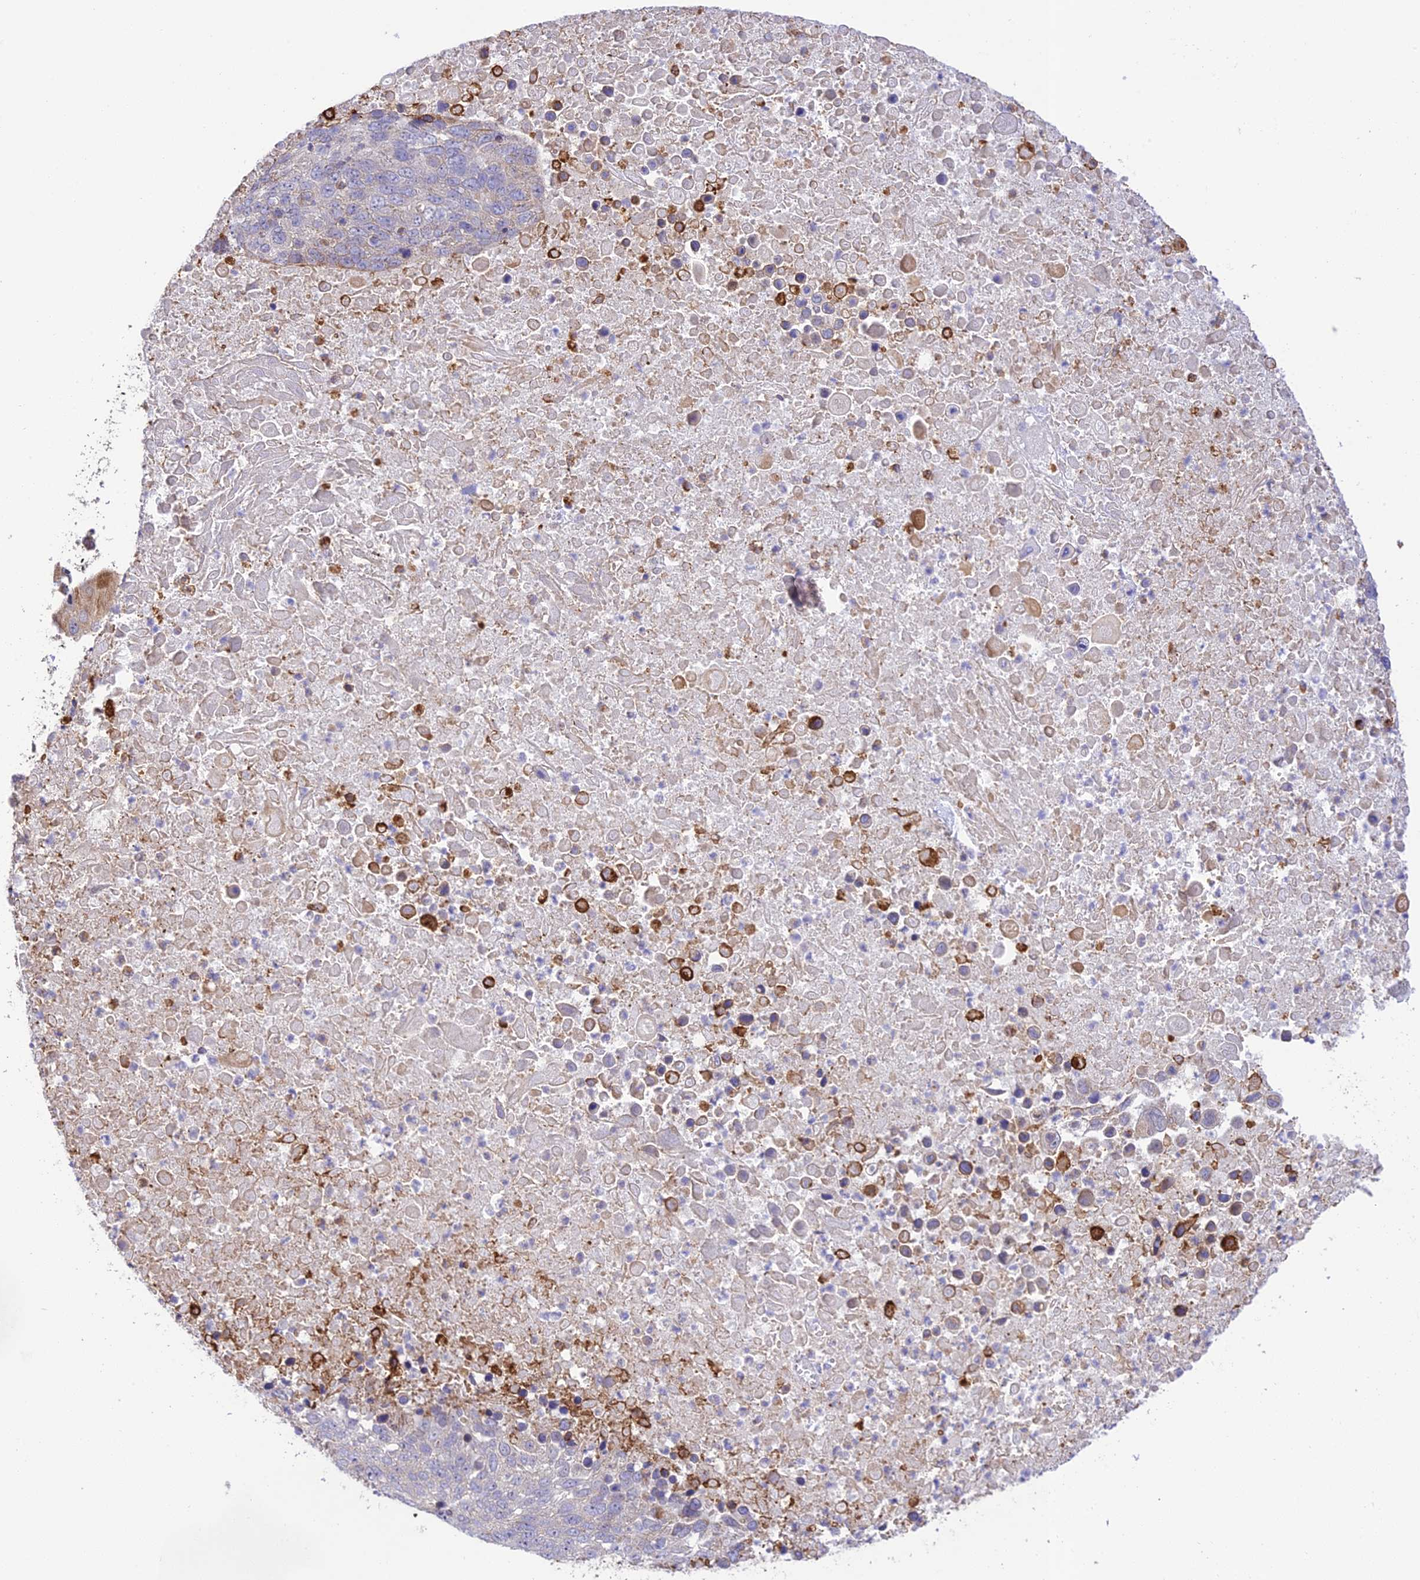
{"staining": {"intensity": "negative", "quantity": "none", "location": "none"}, "tissue": "lung cancer", "cell_type": "Tumor cells", "image_type": "cancer", "snomed": [{"axis": "morphology", "description": "Normal tissue, NOS"}, {"axis": "morphology", "description": "Squamous cell carcinoma, NOS"}, {"axis": "topography", "description": "Lymph node"}, {"axis": "topography", "description": "Lung"}], "caption": "Immunohistochemical staining of lung cancer reveals no significant positivity in tumor cells.", "gene": "EXOC3L4", "patient": {"sex": "male", "age": 66}}